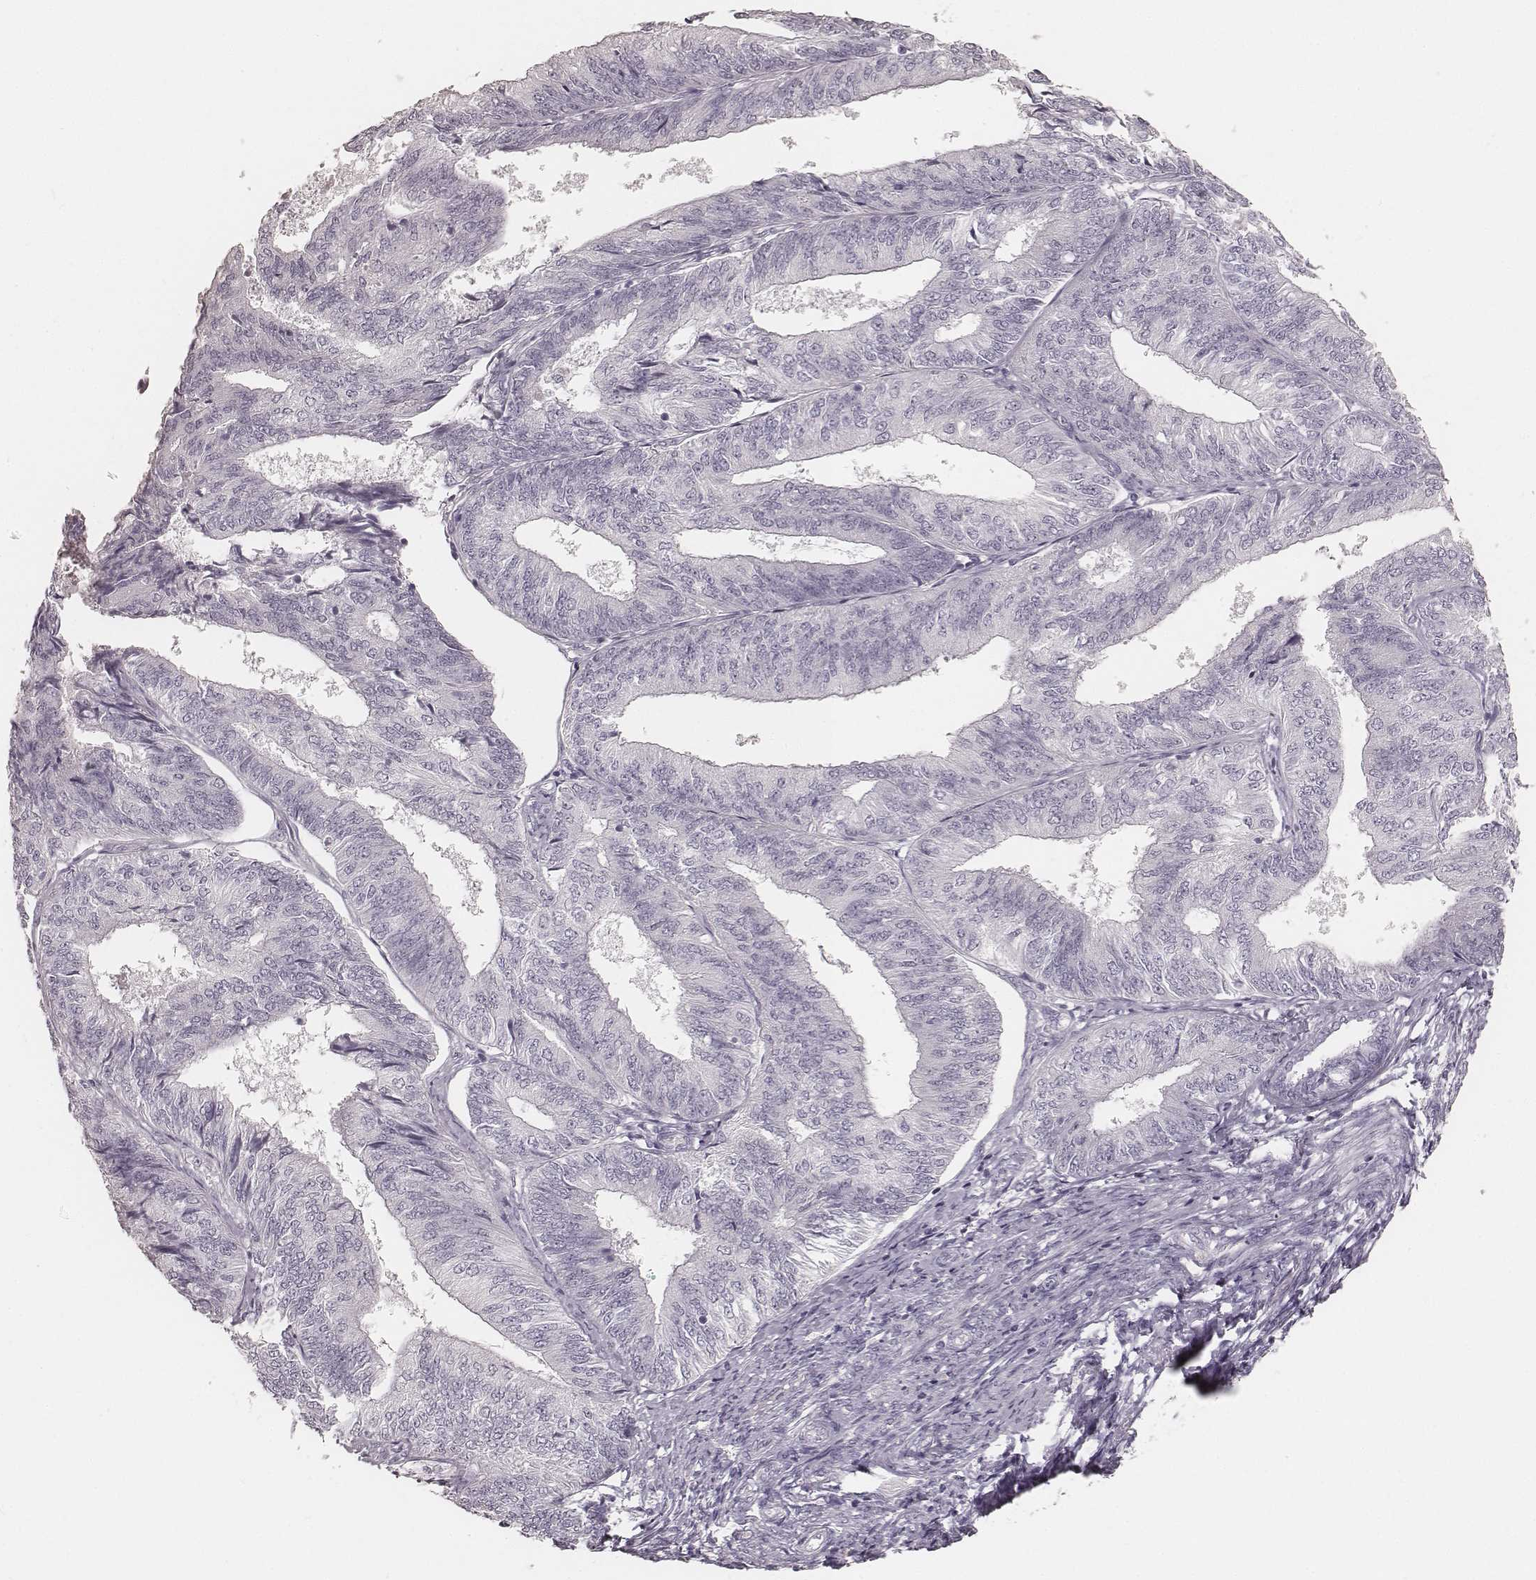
{"staining": {"intensity": "negative", "quantity": "none", "location": "none"}, "tissue": "endometrial cancer", "cell_type": "Tumor cells", "image_type": "cancer", "snomed": [{"axis": "morphology", "description": "Adenocarcinoma, NOS"}, {"axis": "topography", "description": "Endometrium"}], "caption": "Human endometrial cancer stained for a protein using immunohistochemistry shows no staining in tumor cells.", "gene": "KRT26", "patient": {"sex": "female", "age": 58}}